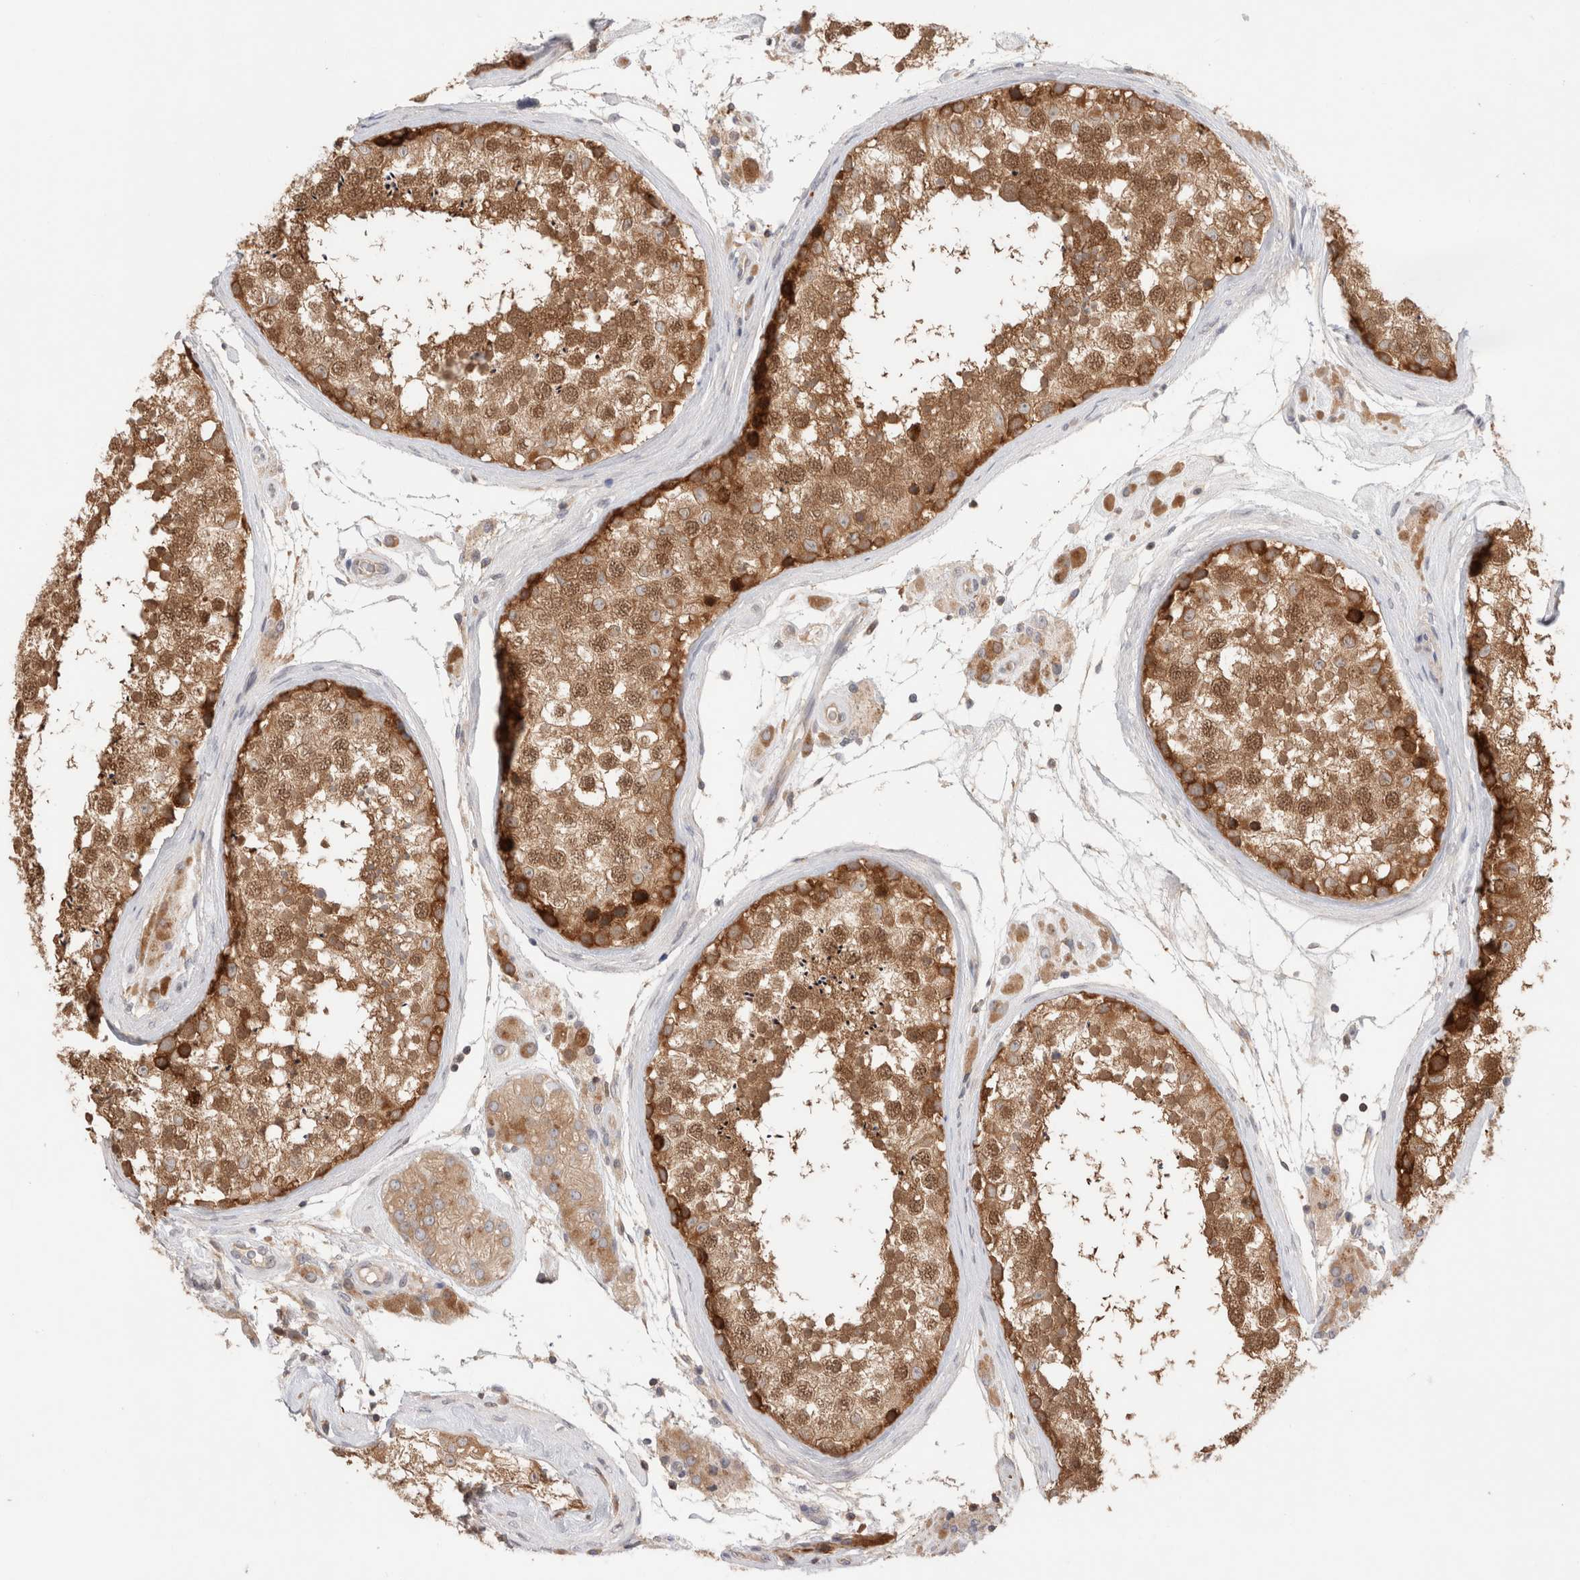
{"staining": {"intensity": "strong", "quantity": ">75%", "location": "cytoplasmic/membranous,nuclear"}, "tissue": "testis", "cell_type": "Cells in seminiferous ducts", "image_type": "normal", "snomed": [{"axis": "morphology", "description": "Normal tissue, NOS"}, {"axis": "topography", "description": "Testis"}], "caption": "Strong cytoplasmic/membranous,nuclear staining for a protein is present in about >75% of cells in seminiferous ducts of normal testis using immunohistochemistry.", "gene": "KLHL14", "patient": {"sex": "male", "age": 46}}